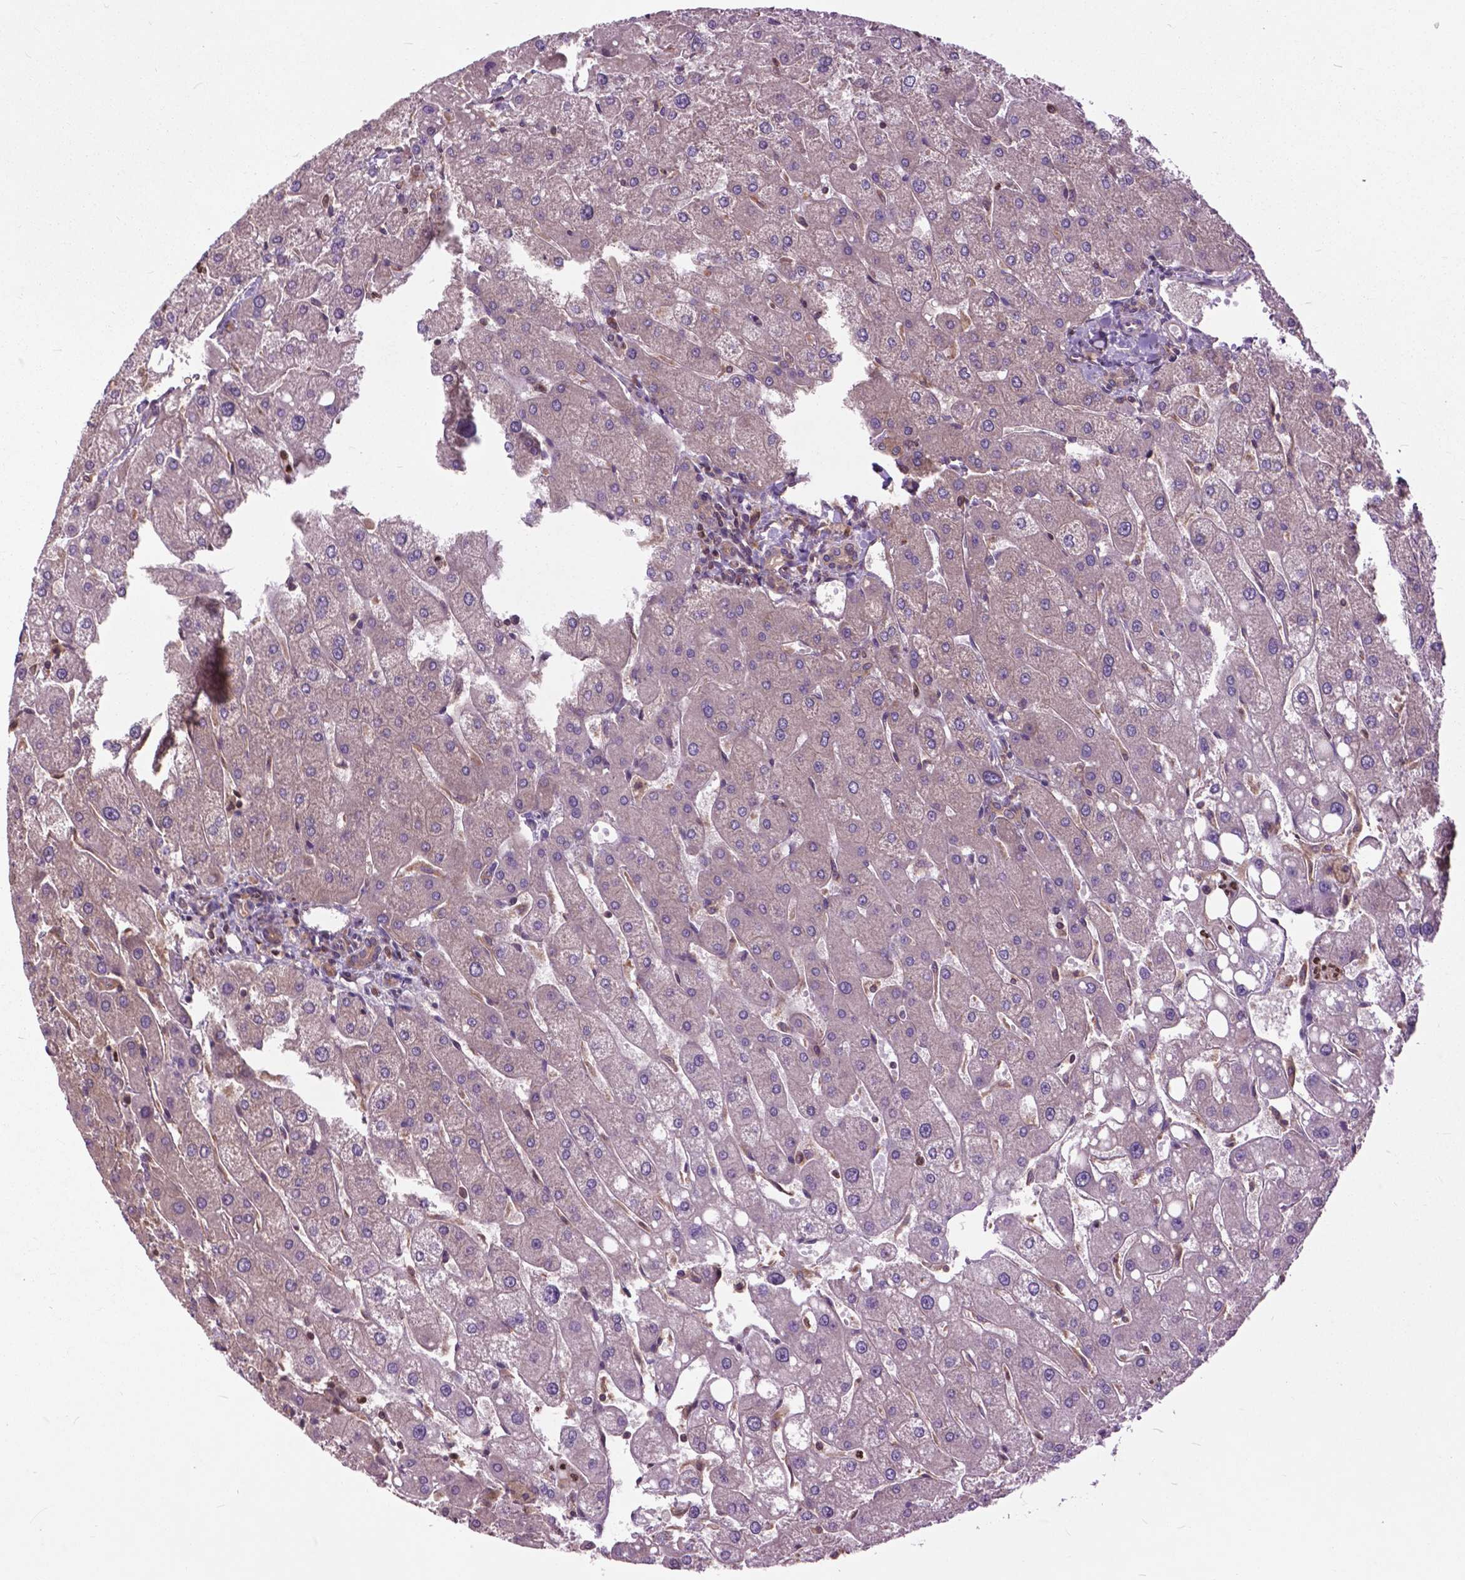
{"staining": {"intensity": "moderate", "quantity": ">75%", "location": "cytoplasmic/membranous"}, "tissue": "liver", "cell_type": "Cholangiocytes", "image_type": "normal", "snomed": [{"axis": "morphology", "description": "Normal tissue, NOS"}, {"axis": "topography", "description": "Liver"}], "caption": "Protein staining of normal liver shows moderate cytoplasmic/membranous positivity in about >75% of cholangiocytes. The protein of interest is shown in brown color, while the nuclei are stained blue.", "gene": "ARAF", "patient": {"sex": "male", "age": 67}}